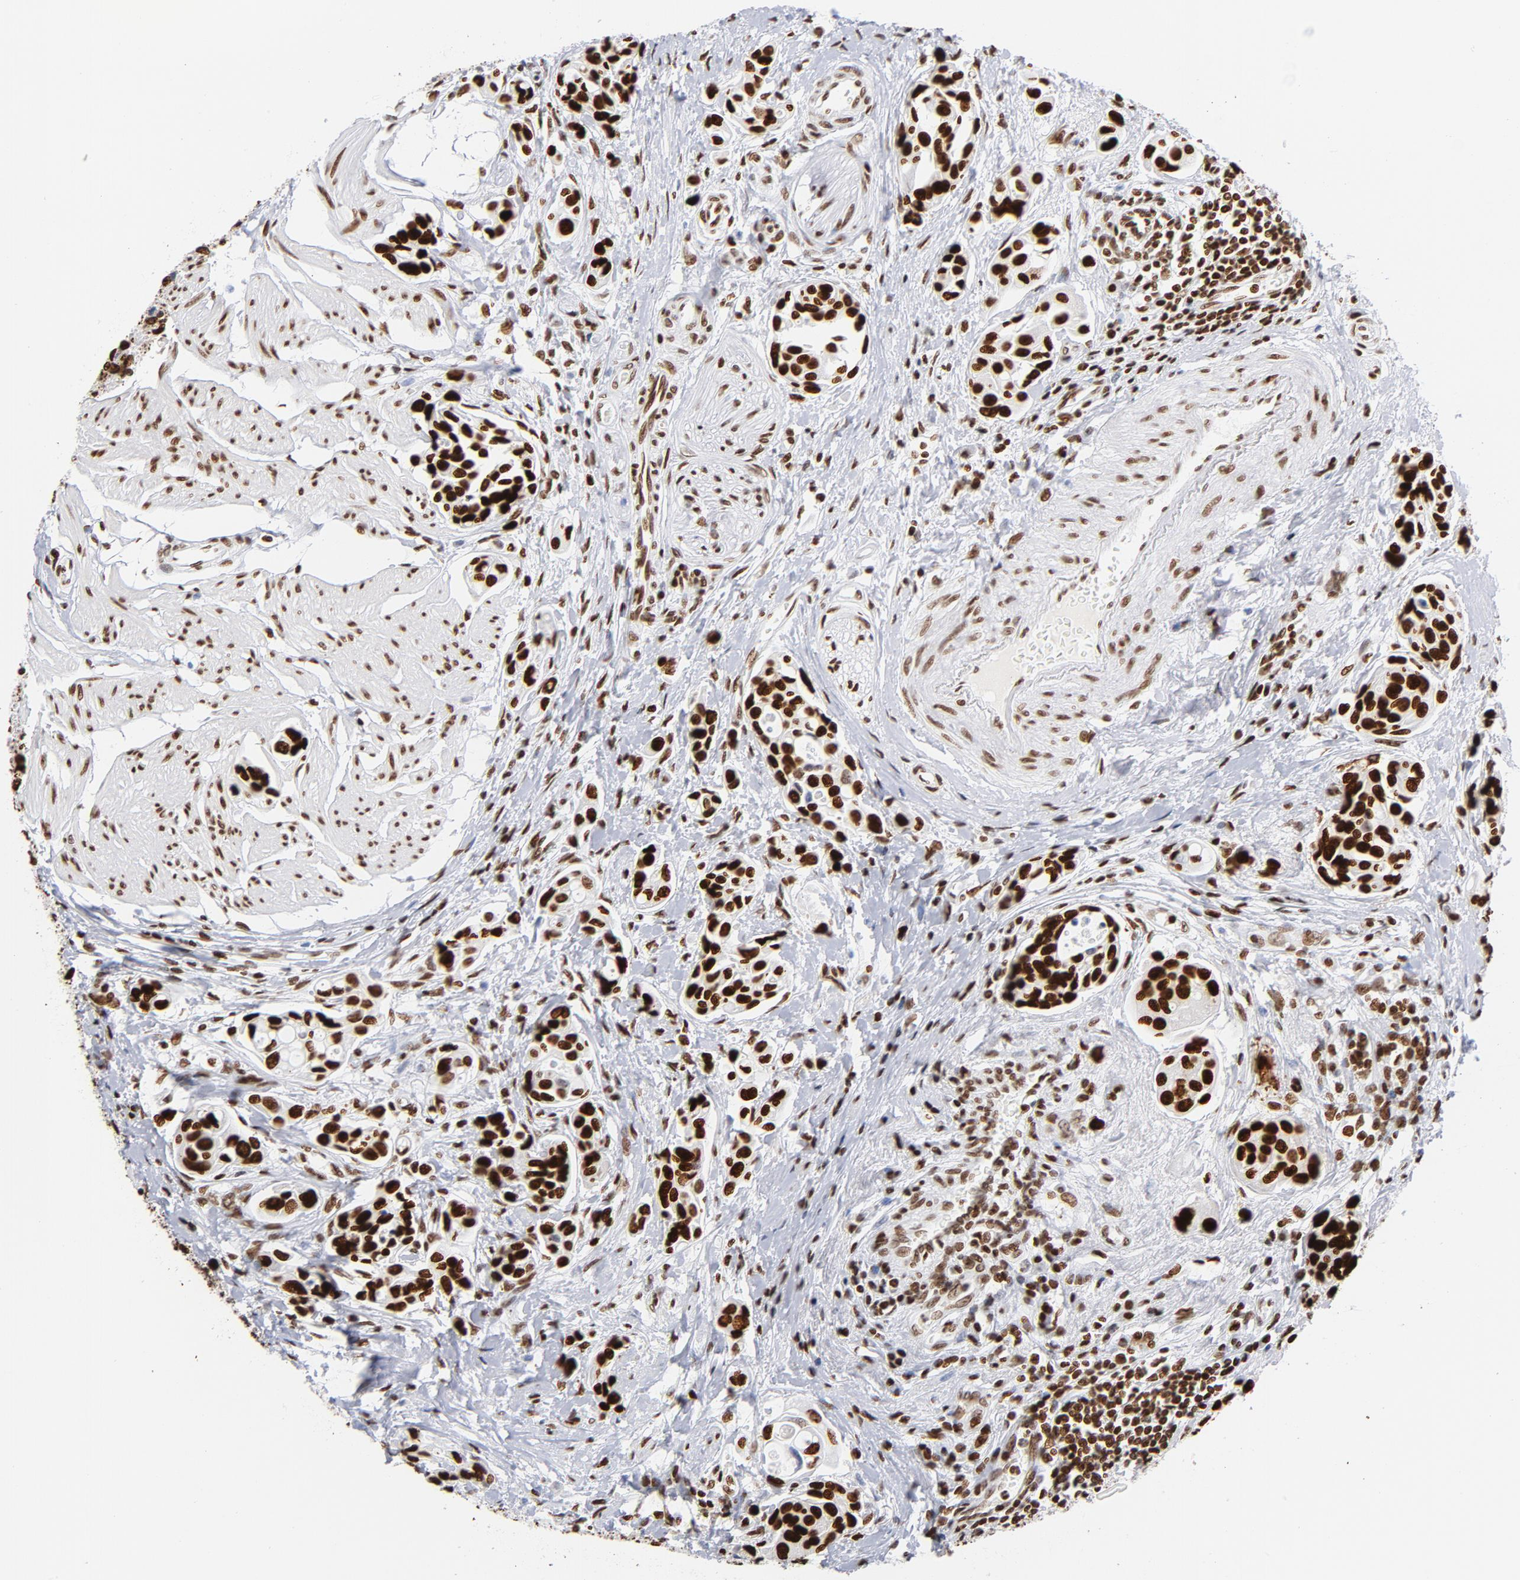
{"staining": {"intensity": "strong", "quantity": ">75%", "location": "nuclear"}, "tissue": "urothelial cancer", "cell_type": "Tumor cells", "image_type": "cancer", "snomed": [{"axis": "morphology", "description": "Urothelial carcinoma, High grade"}, {"axis": "topography", "description": "Urinary bladder"}], "caption": "Protein staining exhibits strong nuclear positivity in approximately >75% of tumor cells in urothelial cancer. The staining was performed using DAB (3,3'-diaminobenzidine) to visualize the protein expression in brown, while the nuclei were stained in blue with hematoxylin (Magnification: 20x).", "gene": "TOP2B", "patient": {"sex": "male", "age": 78}}